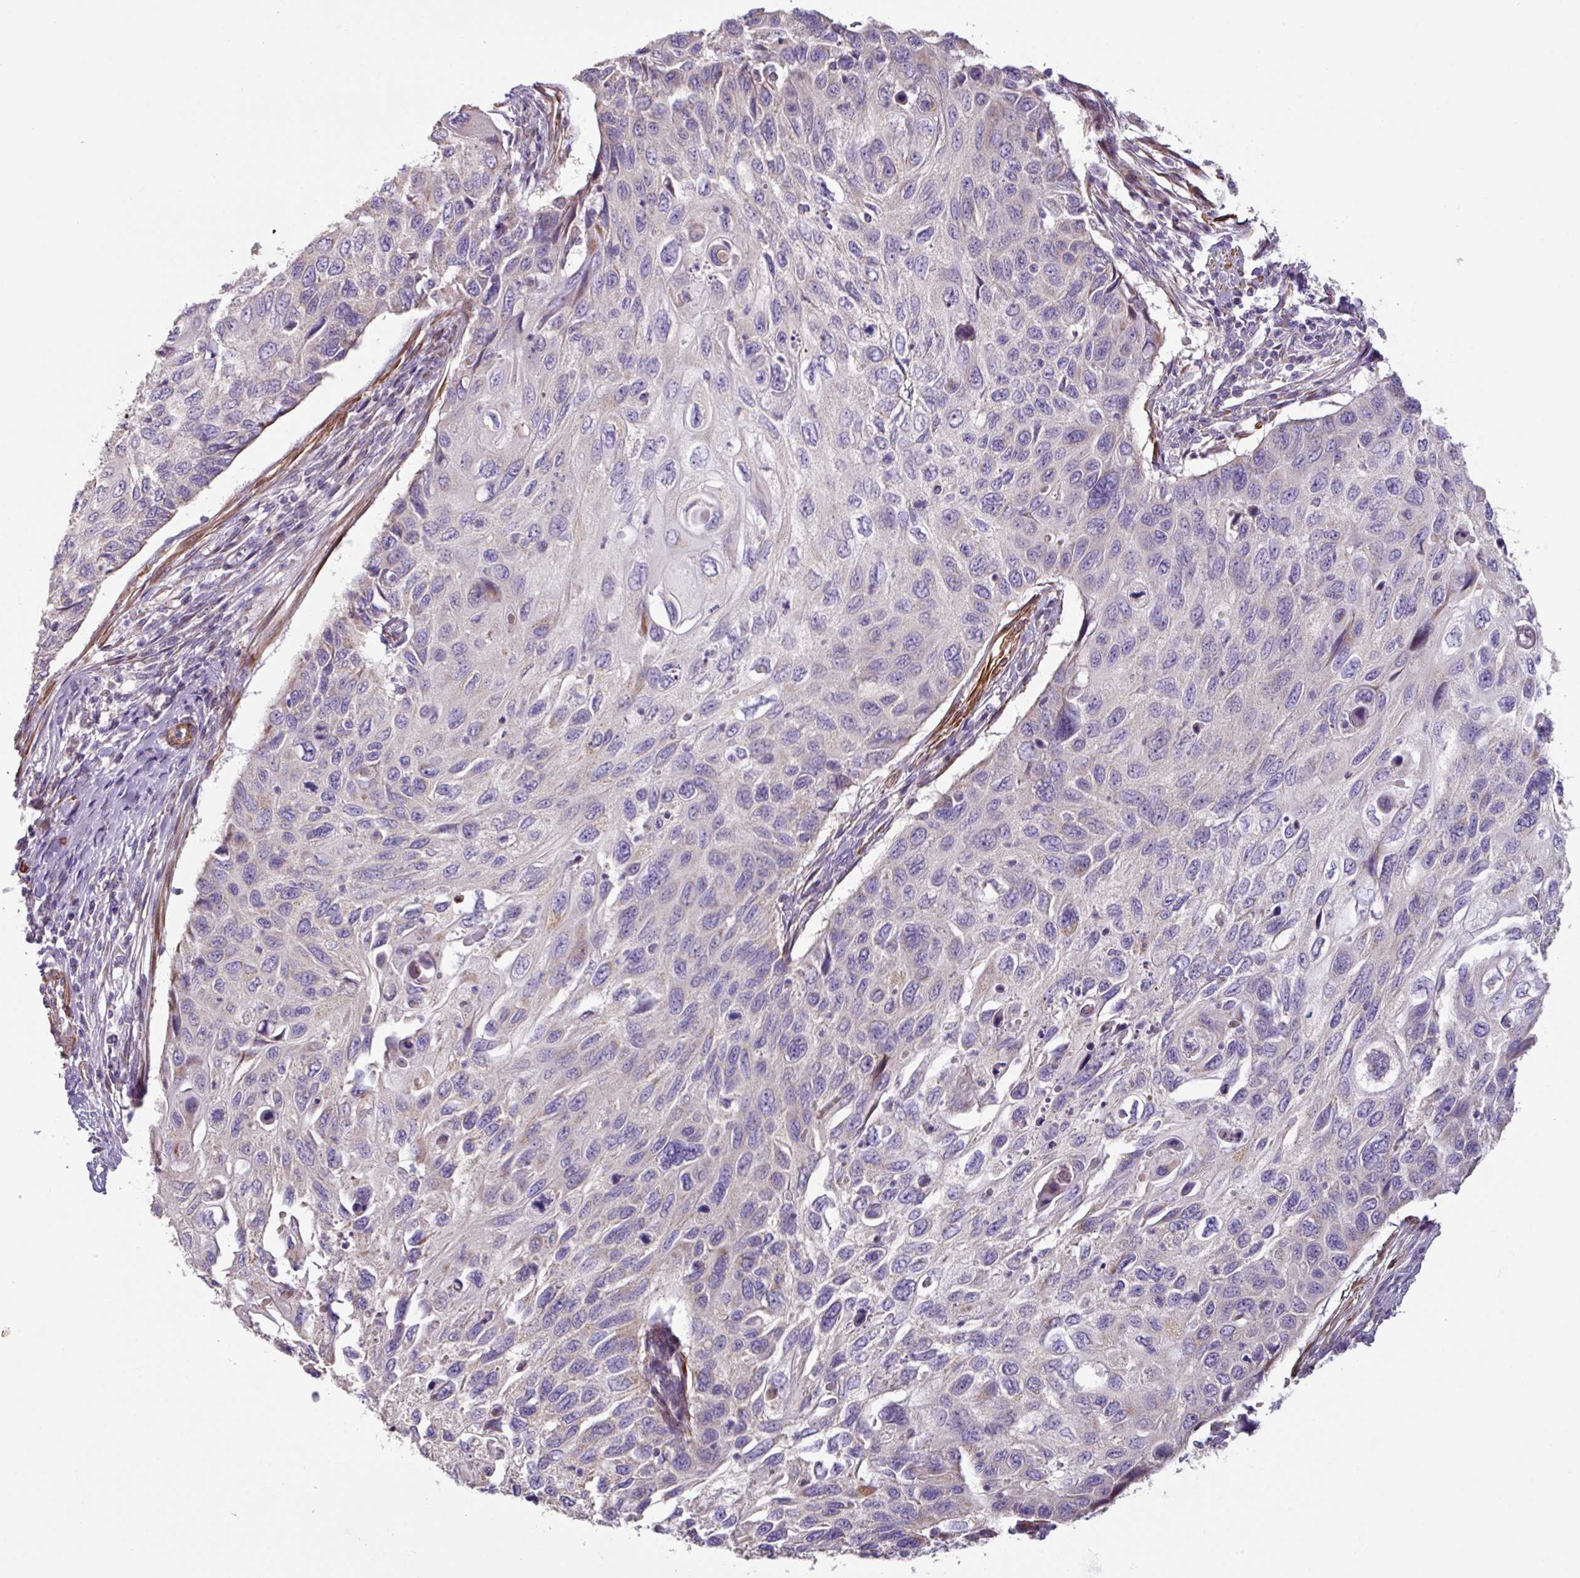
{"staining": {"intensity": "negative", "quantity": "none", "location": "none"}, "tissue": "cervical cancer", "cell_type": "Tumor cells", "image_type": "cancer", "snomed": [{"axis": "morphology", "description": "Squamous cell carcinoma, NOS"}, {"axis": "topography", "description": "Cervix"}], "caption": "High power microscopy micrograph of an IHC photomicrograph of cervical cancer (squamous cell carcinoma), revealing no significant expression in tumor cells.", "gene": "MRRF", "patient": {"sex": "female", "age": 70}}